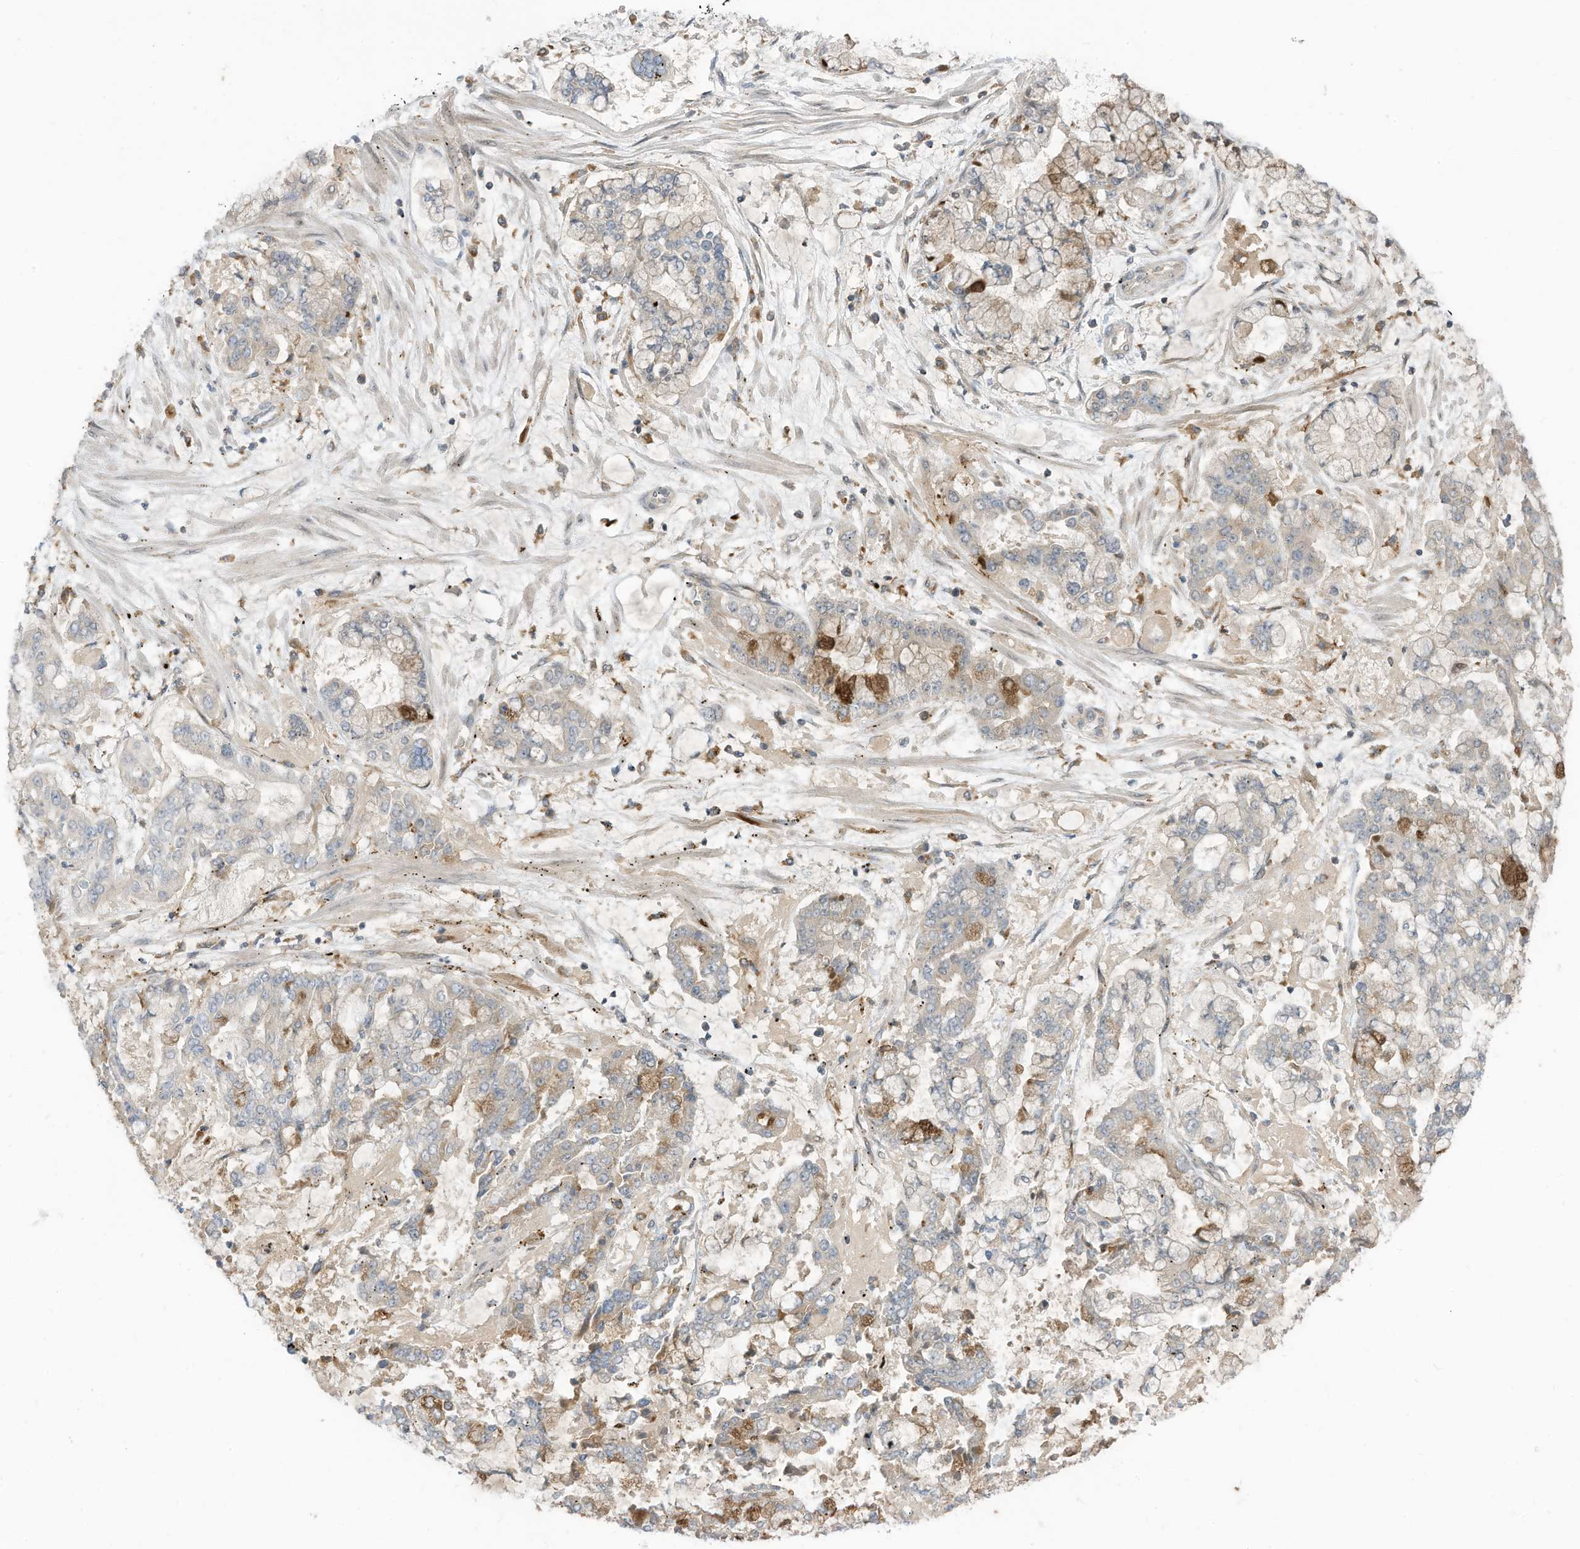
{"staining": {"intensity": "moderate", "quantity": "25%-75%", "location": "cytoplasmic/membranous"}, "tissue": "stomach cancer", "cell_type": "Tumor cells", "image_type": "cancer", "snomed": [{"axis": "morphology", "description": "Normal tissue, NOS"}, {"axis": "morphology", "description": "Adenocarcinoma, NOS"}, {"axis": "topography", "description": "Stomach, upper"}, {"axis": "topography", "description": "Stomach"}], "caption": "Stomach adenocarcinoma was stained to show a protein in brown. There is medium levels of moderate cytoplasmic/membranous expression in approximately 25%-75% of tumor cells. Nuclei are stained in blue.", "gene": "DZIP3", "patient": {"sex": "male", "age": 76}}